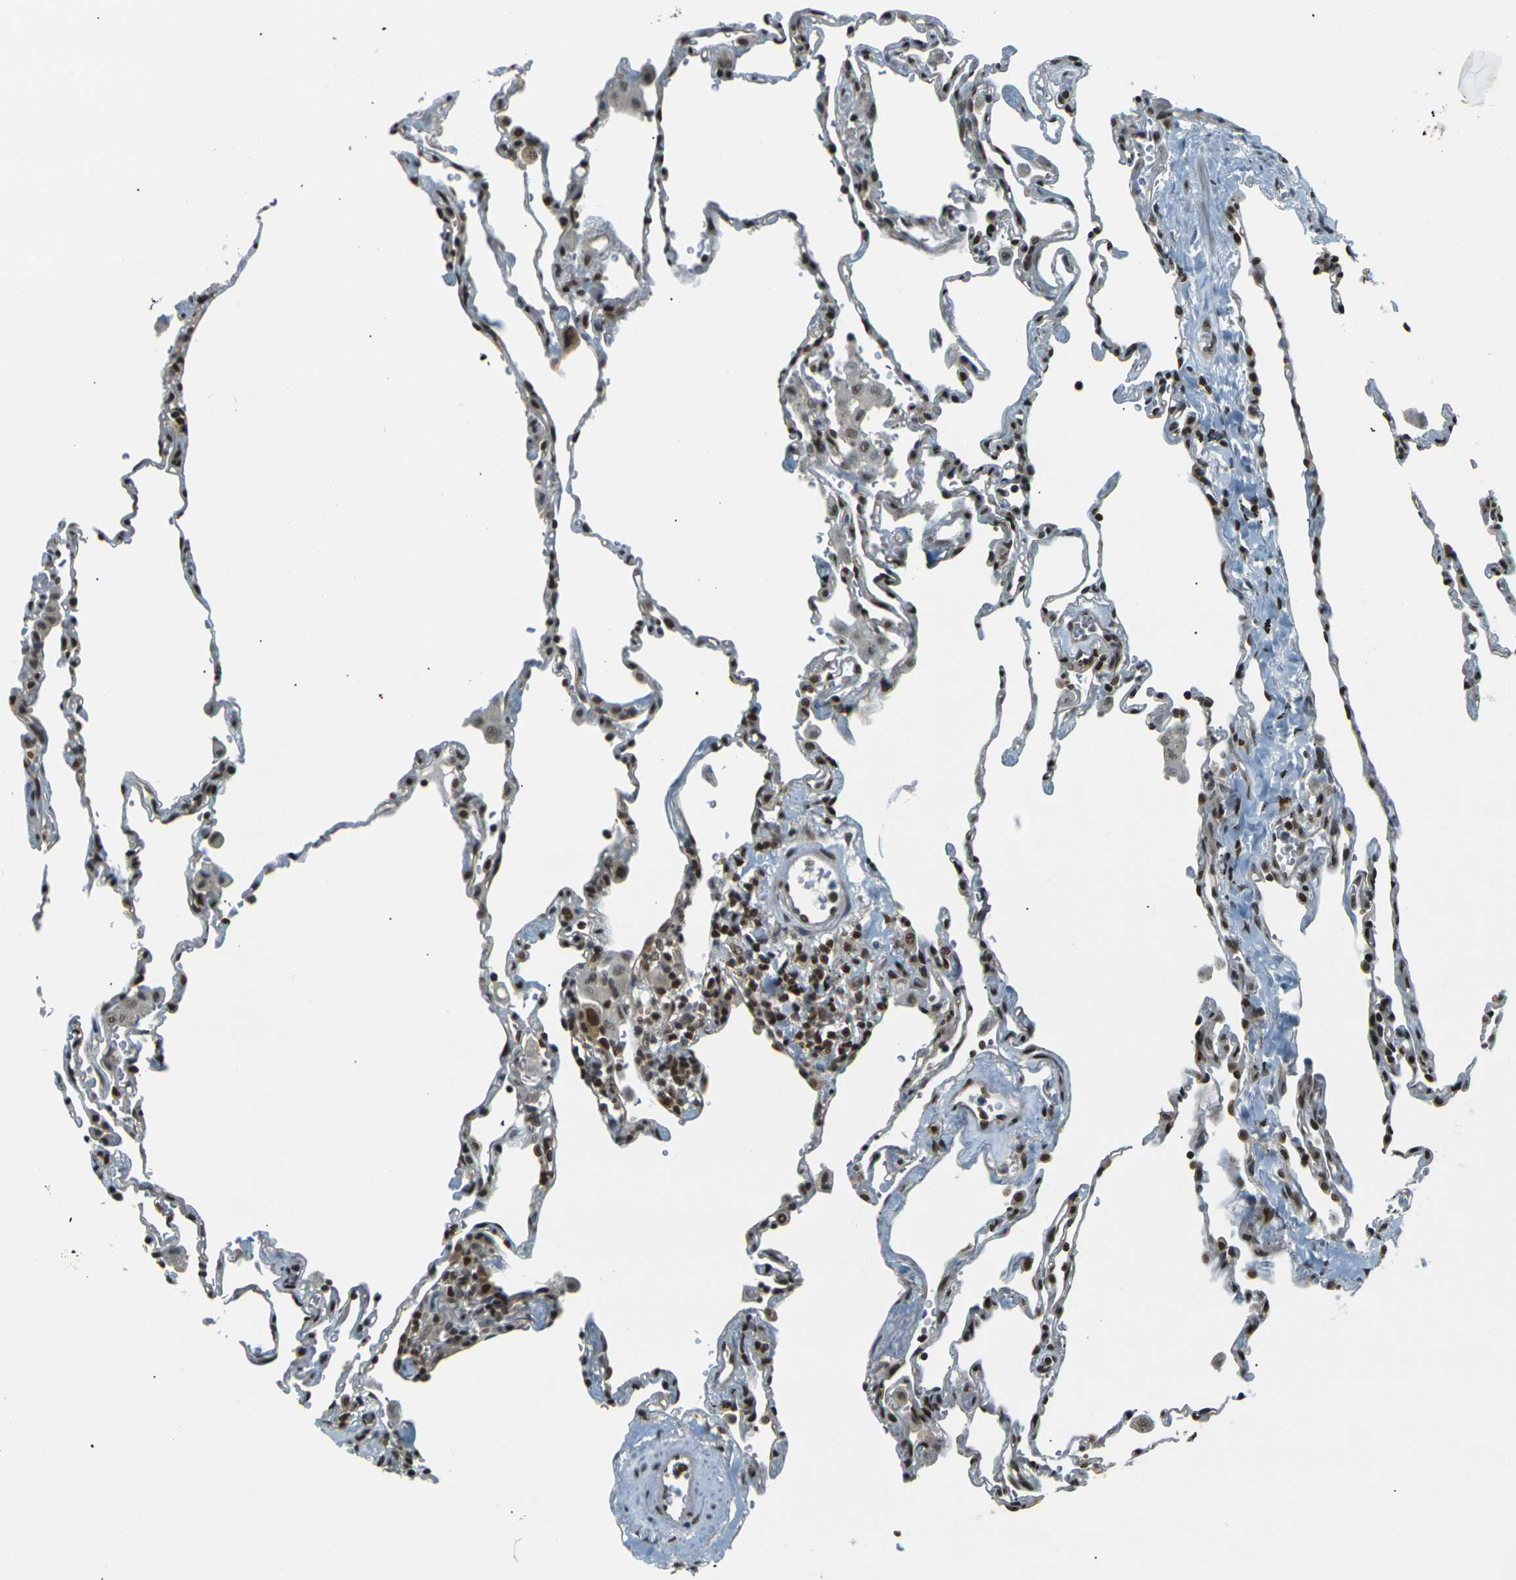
{"staining": {"intensity": "strong", "quantity": ">75%", "location": "nuclear"}, "tissue": "lung", "cell_type": "Alveolar cells", "image_type": "normal", "snomed": [{"axis": "morphology", "description": "Normal tissue, NOS"}, {"axis": "topography", "description": "Lung"}], "caption": "IHC histopathology image of unremarkable lung stained for a protein (brown), which displays high levels of strong nuclear expression in approximately >75% of alveolar cells.", "gene": "NHEJ1", "patient": {"sex": "male", "age": 59}}